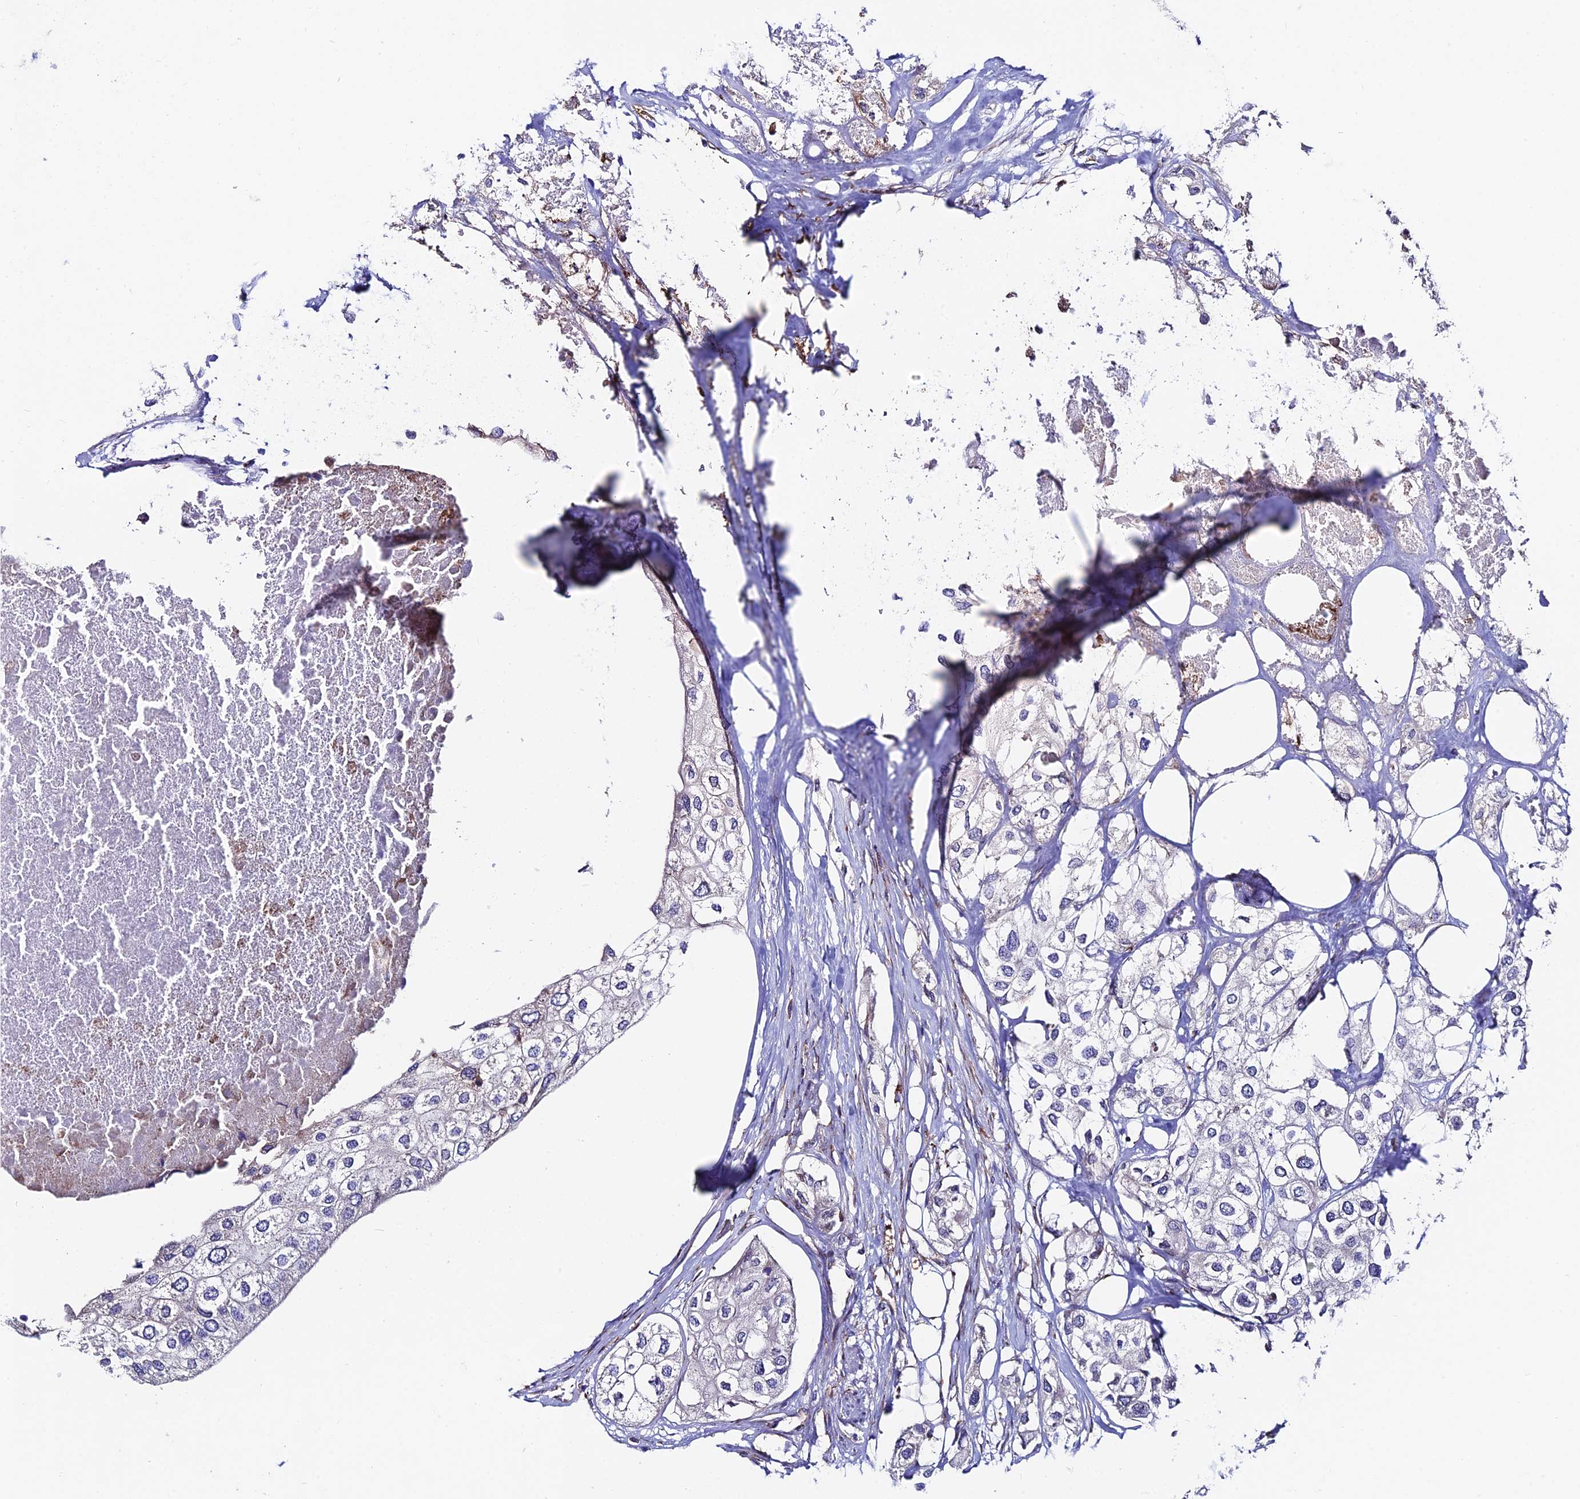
{"staining": {"intensity": "negative", "quantity": "none", "location": "none"}, "tissue": "urothelial cancer", "cell_type": "Tumor cells", "image_type": "cancer", "snomed": [{"axis": "morphology", "description": "Urothelial carcinoma, High grade"}, {"axis": "topography", "description": "Urinary bladder"}], "caption": "High magnification brightfield microscopy of high-grade urothelial carcinoma stained with DAB (brown) and counterstained with hematoxylin (blue): tumor cells show no significant staining. (Brightfield microscopy of DAB (3,3'-diaminobenzidine) immunohistochemistry at high magnification).", "gene": "EIF3K", "patient": {"sex": "male", "age": 64}}